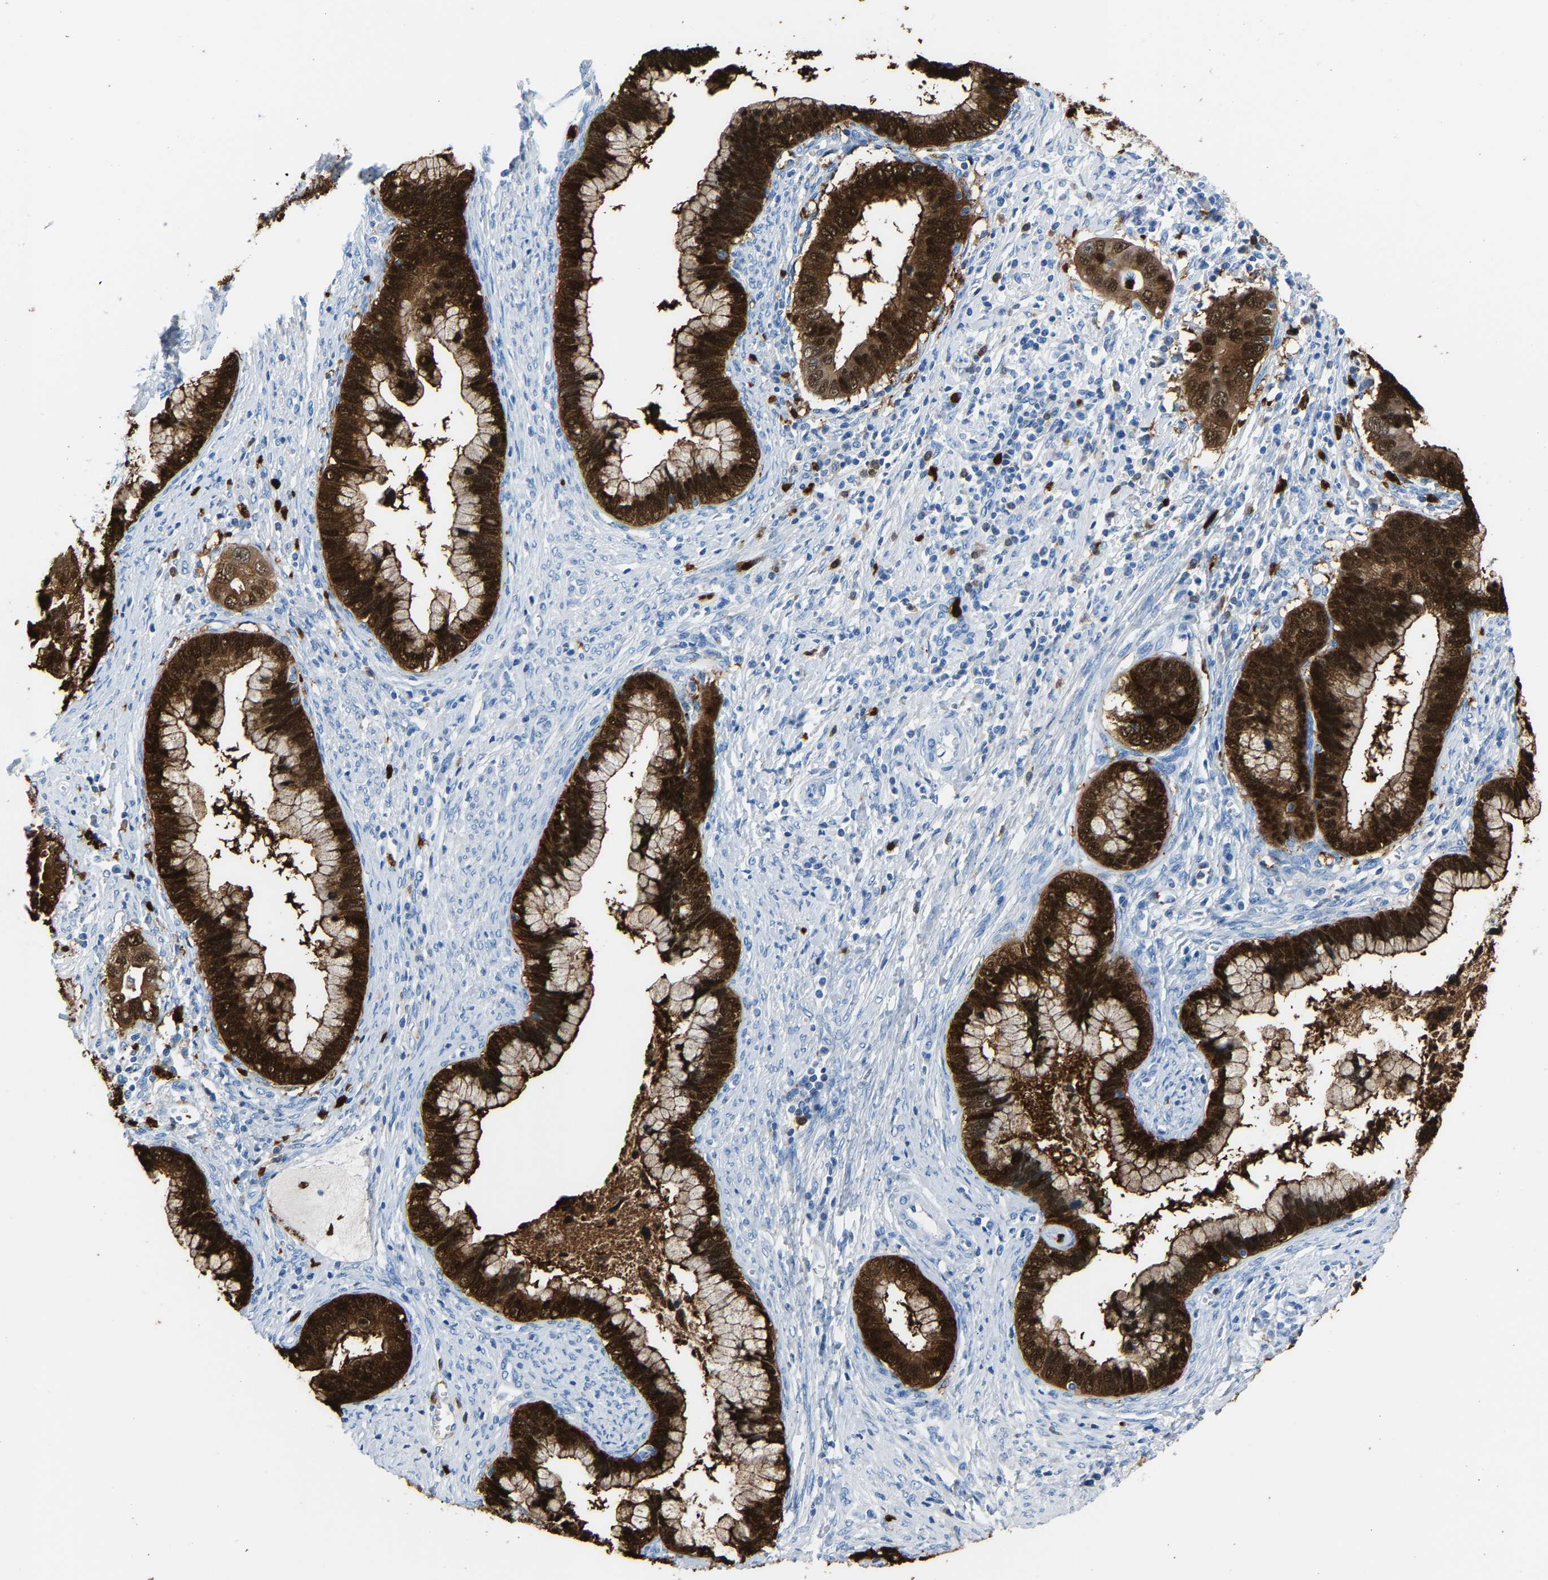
{"staining": {"intensity": "strong", "quantity": ">75%", "location": "cytoplasmic/membranous,nuclear"}, "tissue": "cervical cancer", "cell_type": "Tumor cells", "image_type": "cancer", "snomed": [{"axis": "morphology", "description": "Adenocarcinoma, NOS"}, {"axis": "topography", "description": "Cervix"}], "caption": "Cervical cancer was stained to show a protein in brown. There is high levels of strong cytoplasmic/membranous and nuclear positivity in approximately >75% of tumor cells.", "gene": "S100P", "patient": {"sex": "female", "age": 44}}